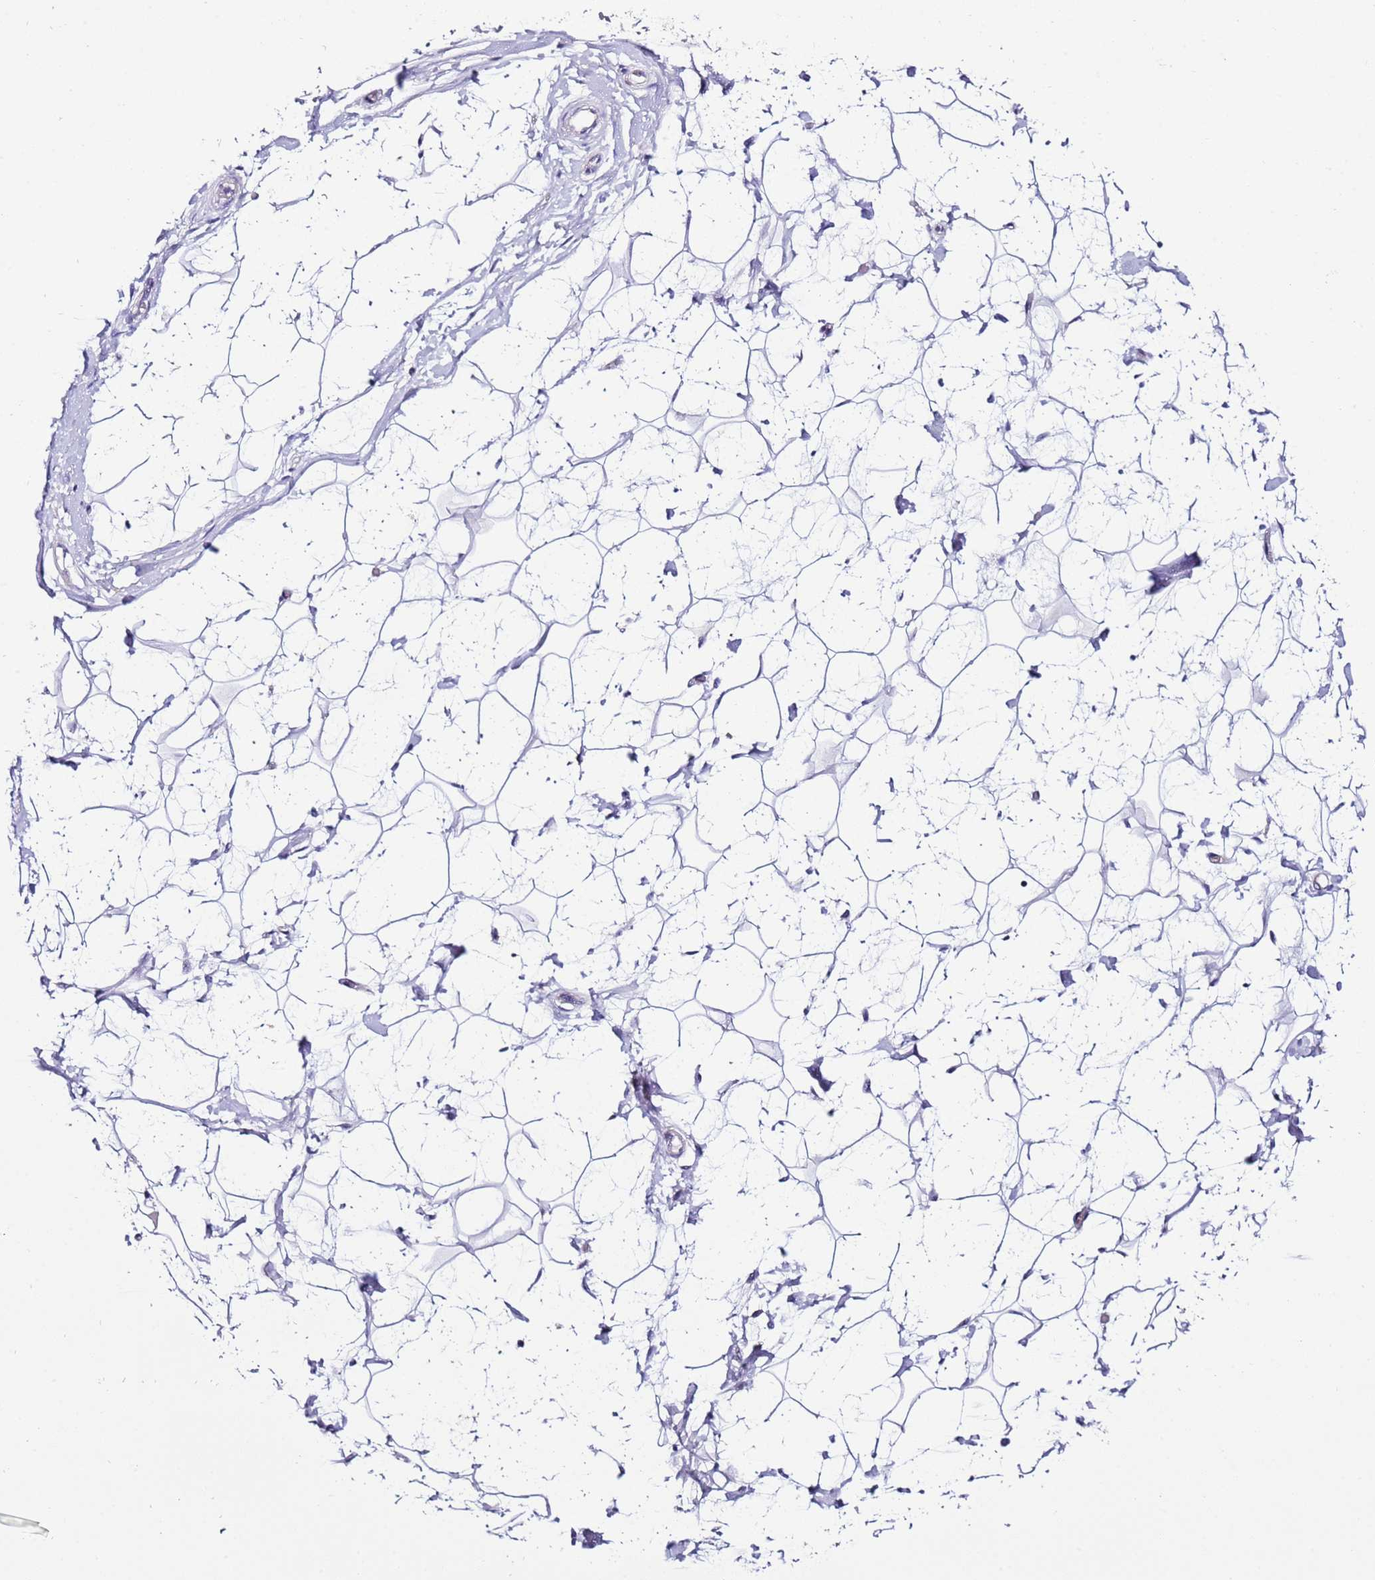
{"staining": {"intensity": "negative", "quantity": "none", "location": "none"}, "tissue": "adipose tissue", "cell_type": "Adipocytes", "image_type": "normal", "snomed": [{"axis": "morphology", "description": "Normal tissue, NOS"}, {"axis": "topography", "description": "Breast"}], "caption": "A high-resolution micrograph shows IHC staining of normal adipose tissue, which exhibits no significant positivity in adipocytes. The staining was performed using DAB to visualize the protein expression in brown, while the nuclei were stained in blue with hematoxylin (Magnification: 20x).", "gene": "HGD", "patient": {"sex": "female", "age": 26}}